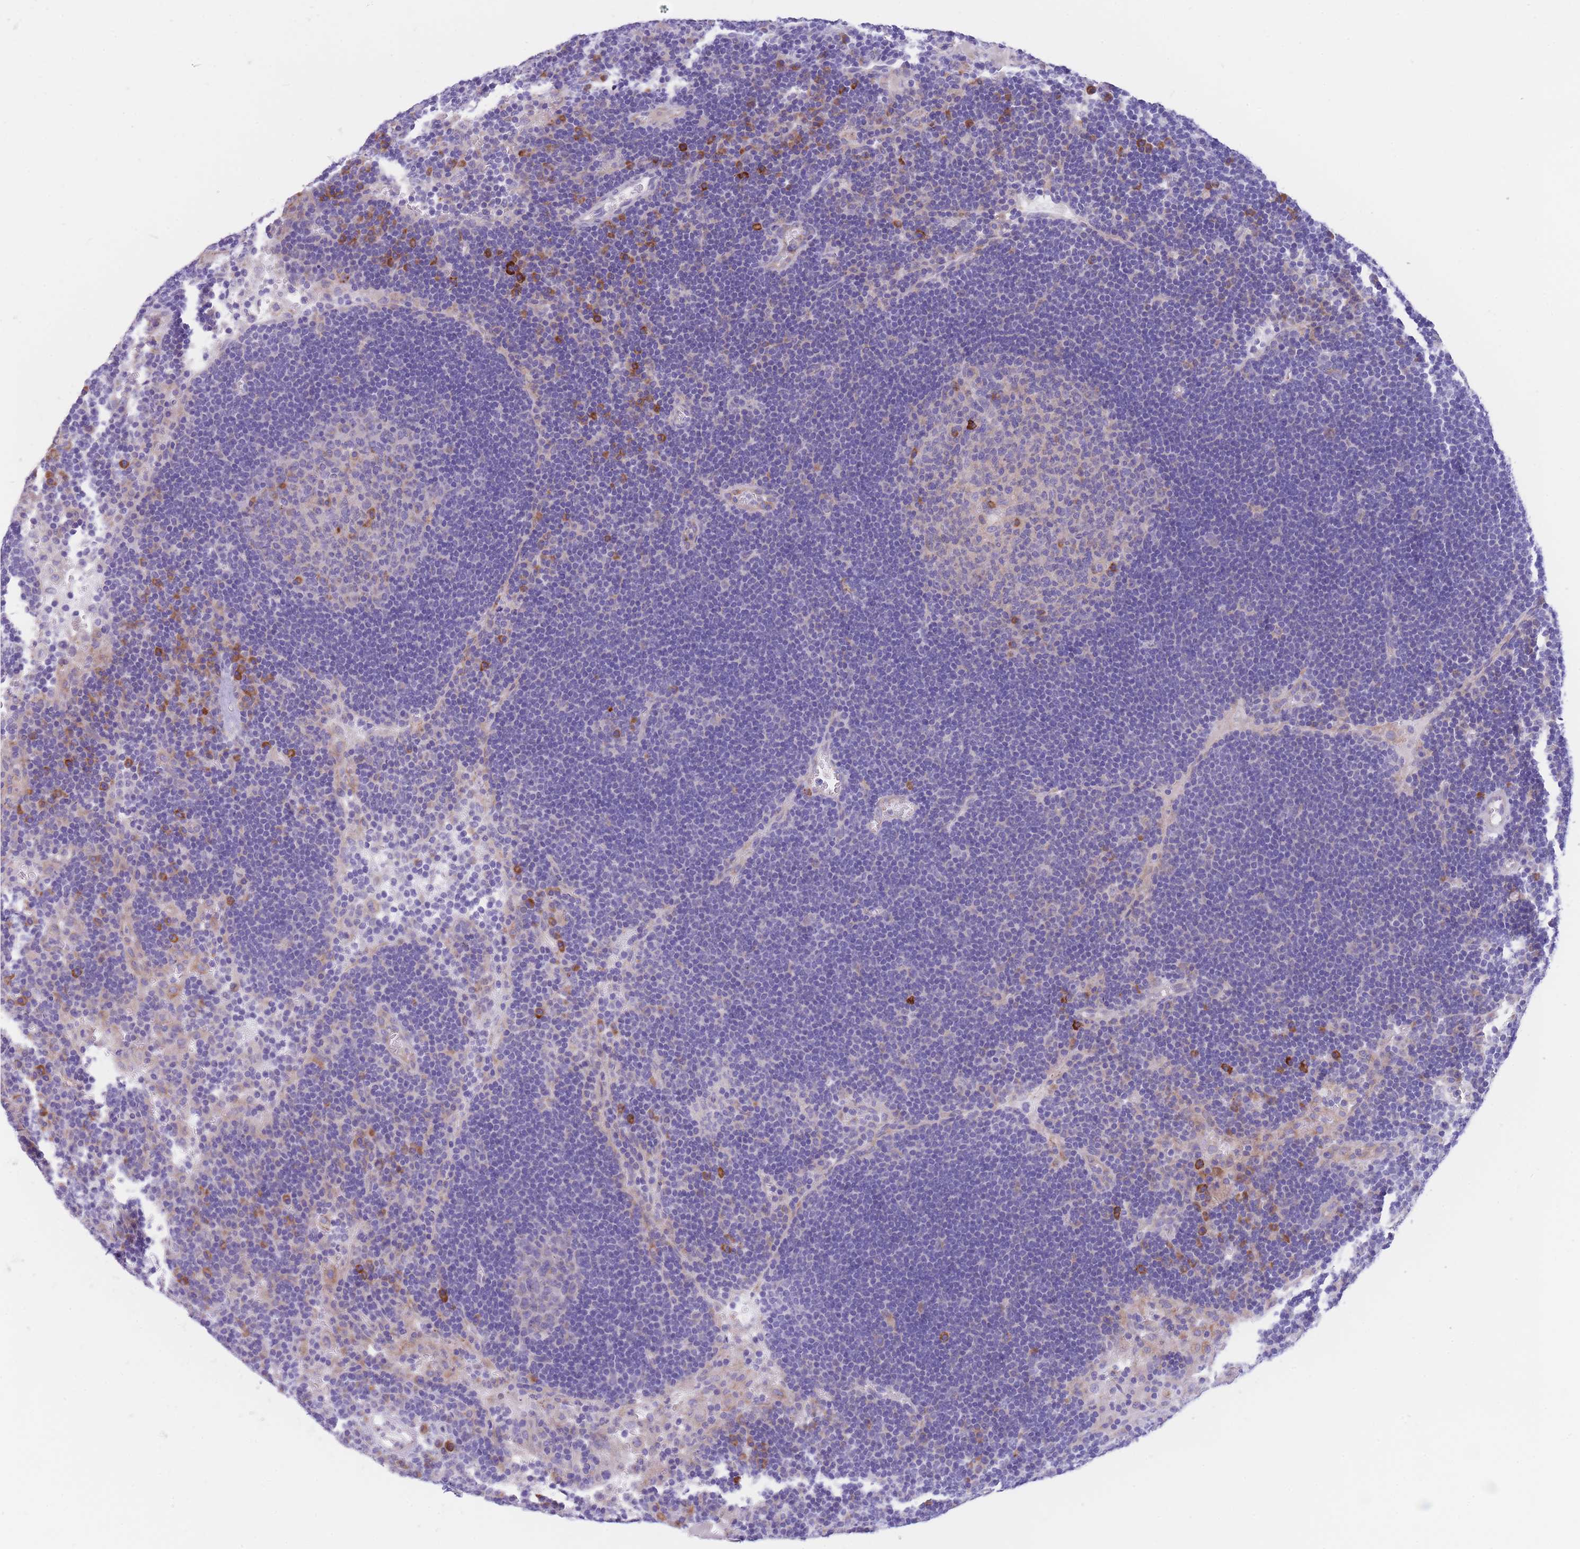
{"staining": {"intensity": "negative", "quantity": "none", "location": "none"}, "tissue": "lymph node", "cell_type": "Germinal center cells", "image_type": "normal", "snomed": [{"axis": "morphology", "description": "Normal tissue, NOS"}, {"axis": "topography", "description": "Lymph node"}], "caption": "Protein analysis of normal lymph node demonstrates no significant staining in germinal center cells.", "gene": "DET1", "patient": {"sex": "male", "age": 62}}